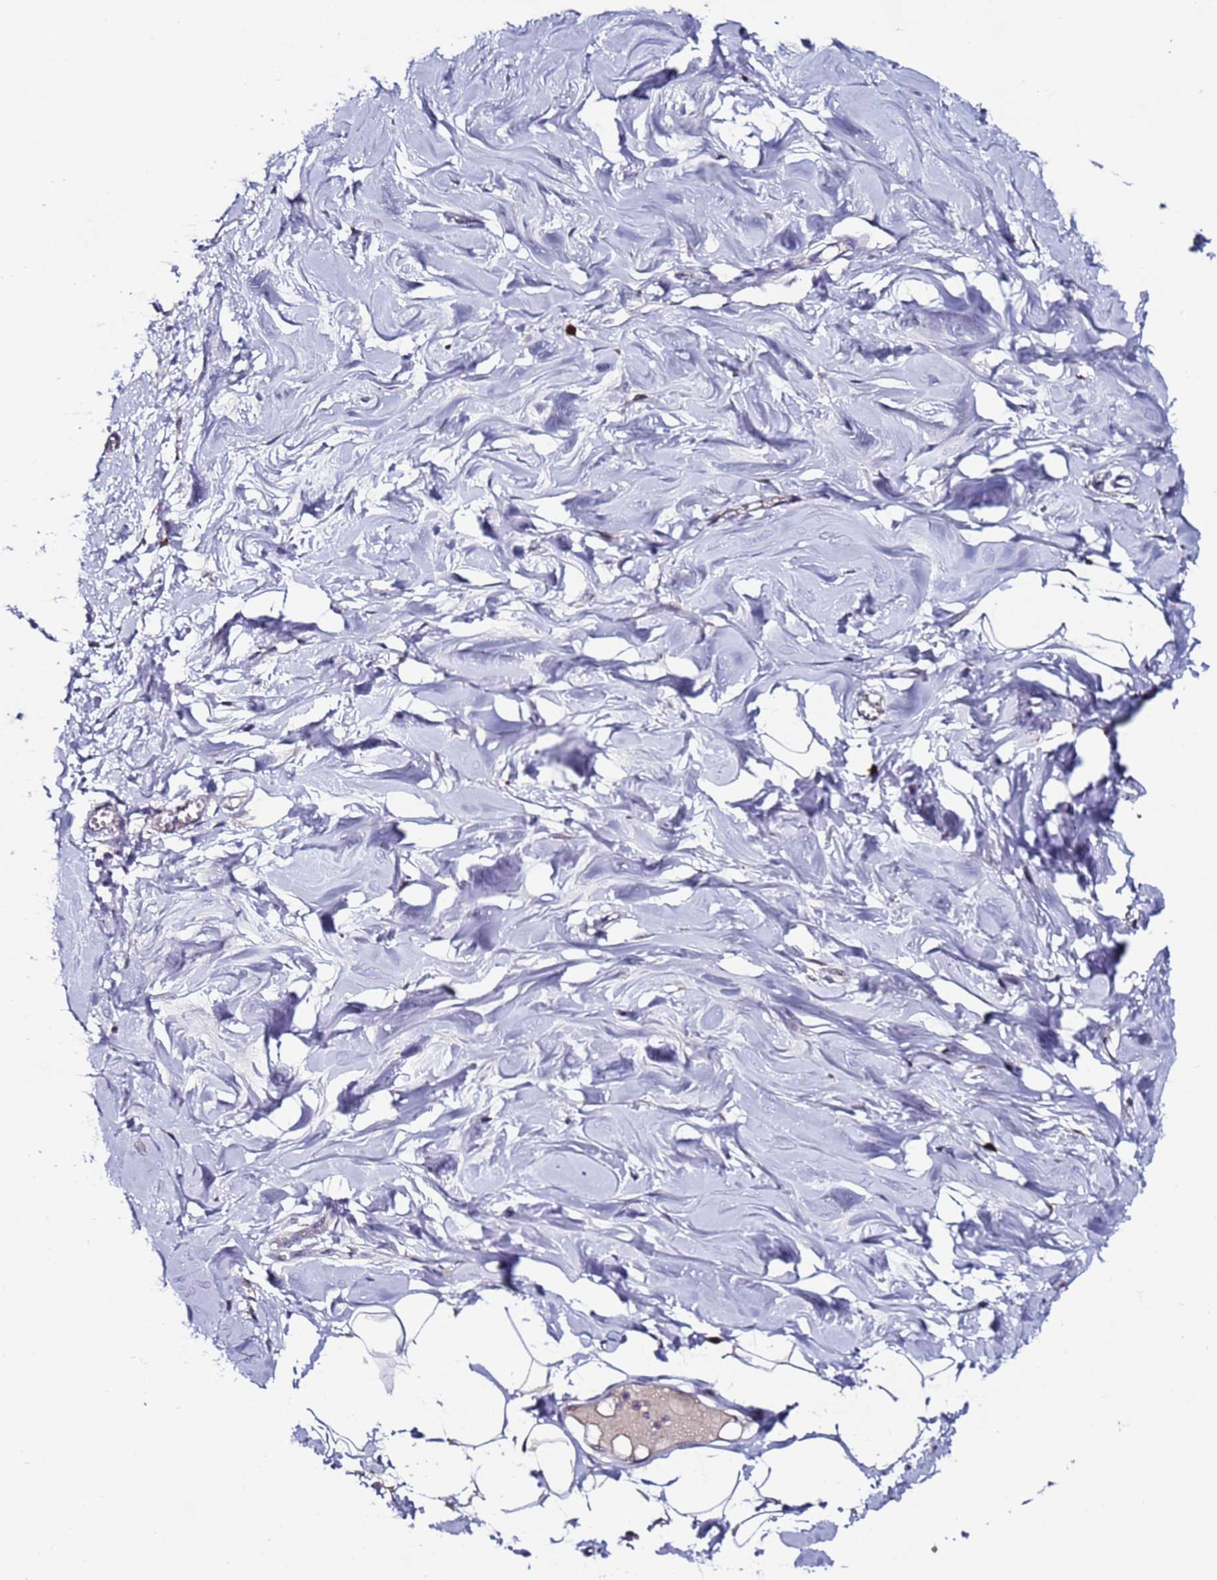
{"staining": {"intensity": "negative", "quantity": "none", "location": "none"}, "tissue": "breast", "cell_type": "Adipocytes", "image_type": "normal", "snomed": [{"axis": "morphology", "description": "Normal tissue, NOS"}, {"axis": "topography", "description": "Breast"}], "caption": "Immunohistochemical staining of benign breast reveals no significant expression in adipocytes. (Stains: DAB (3,3'-diaminobenzidine) immunohistochemistry (IHC) with hematoxylin counter stain, Microscopy: brightfield microscopy at high magnification).", "gene": "FBXO27", "patient": {"sex": "female", "age": 27}}